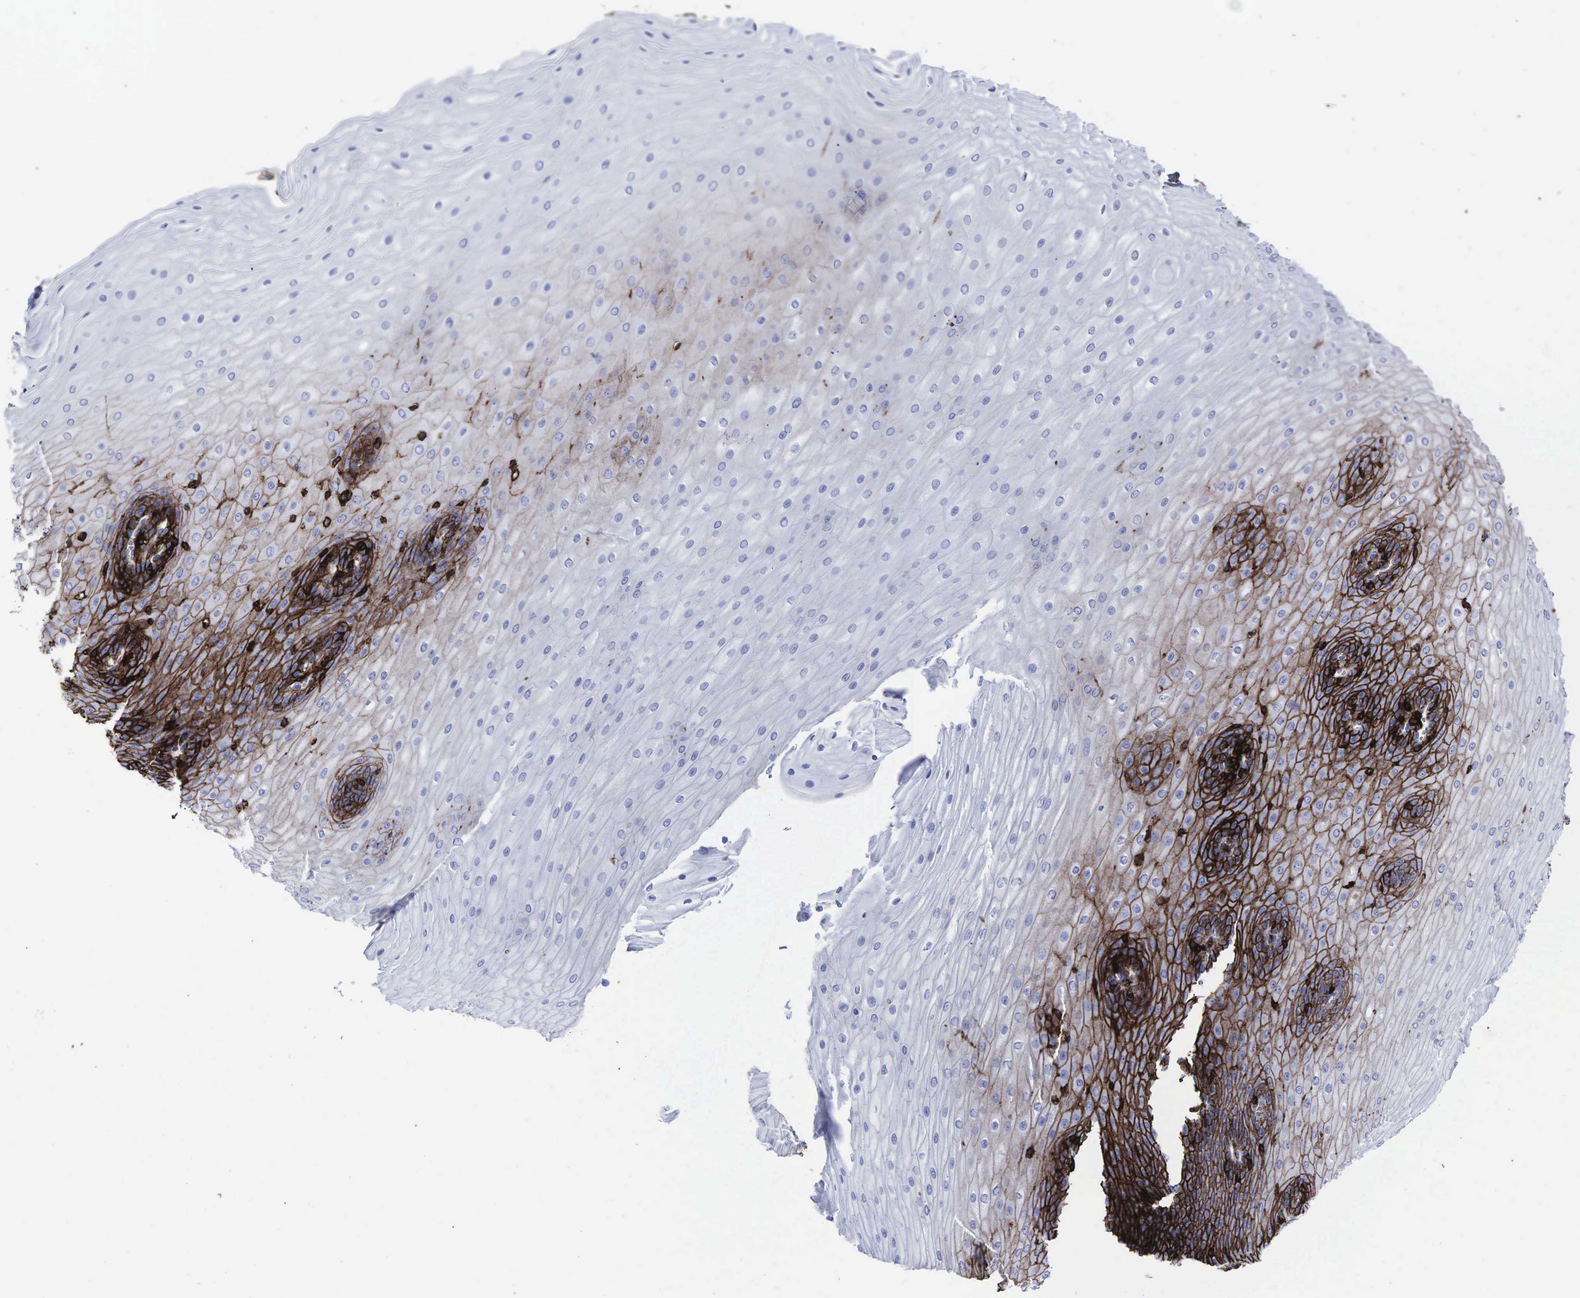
{"staining": {"intensity": "strong", "quantity": "25%-75%", "location": "cytoplasmic/membranous"}, "tissue": "esophagus", "cell_type": "Squamous epithelial cells", "image_type": "normal", "snomed": [{"axis": "morphology", "description": "Normal tissue, NOS"}, {"axis": "topography", "description": "Esophagus"}], "caption": "A brown stain shows strong cytoplasmic/membranous expression of a protein in squamous epithelial cells of normal human esophagus.", "gene": "CD44", "patient": {"sex": "male", "age": 65}}